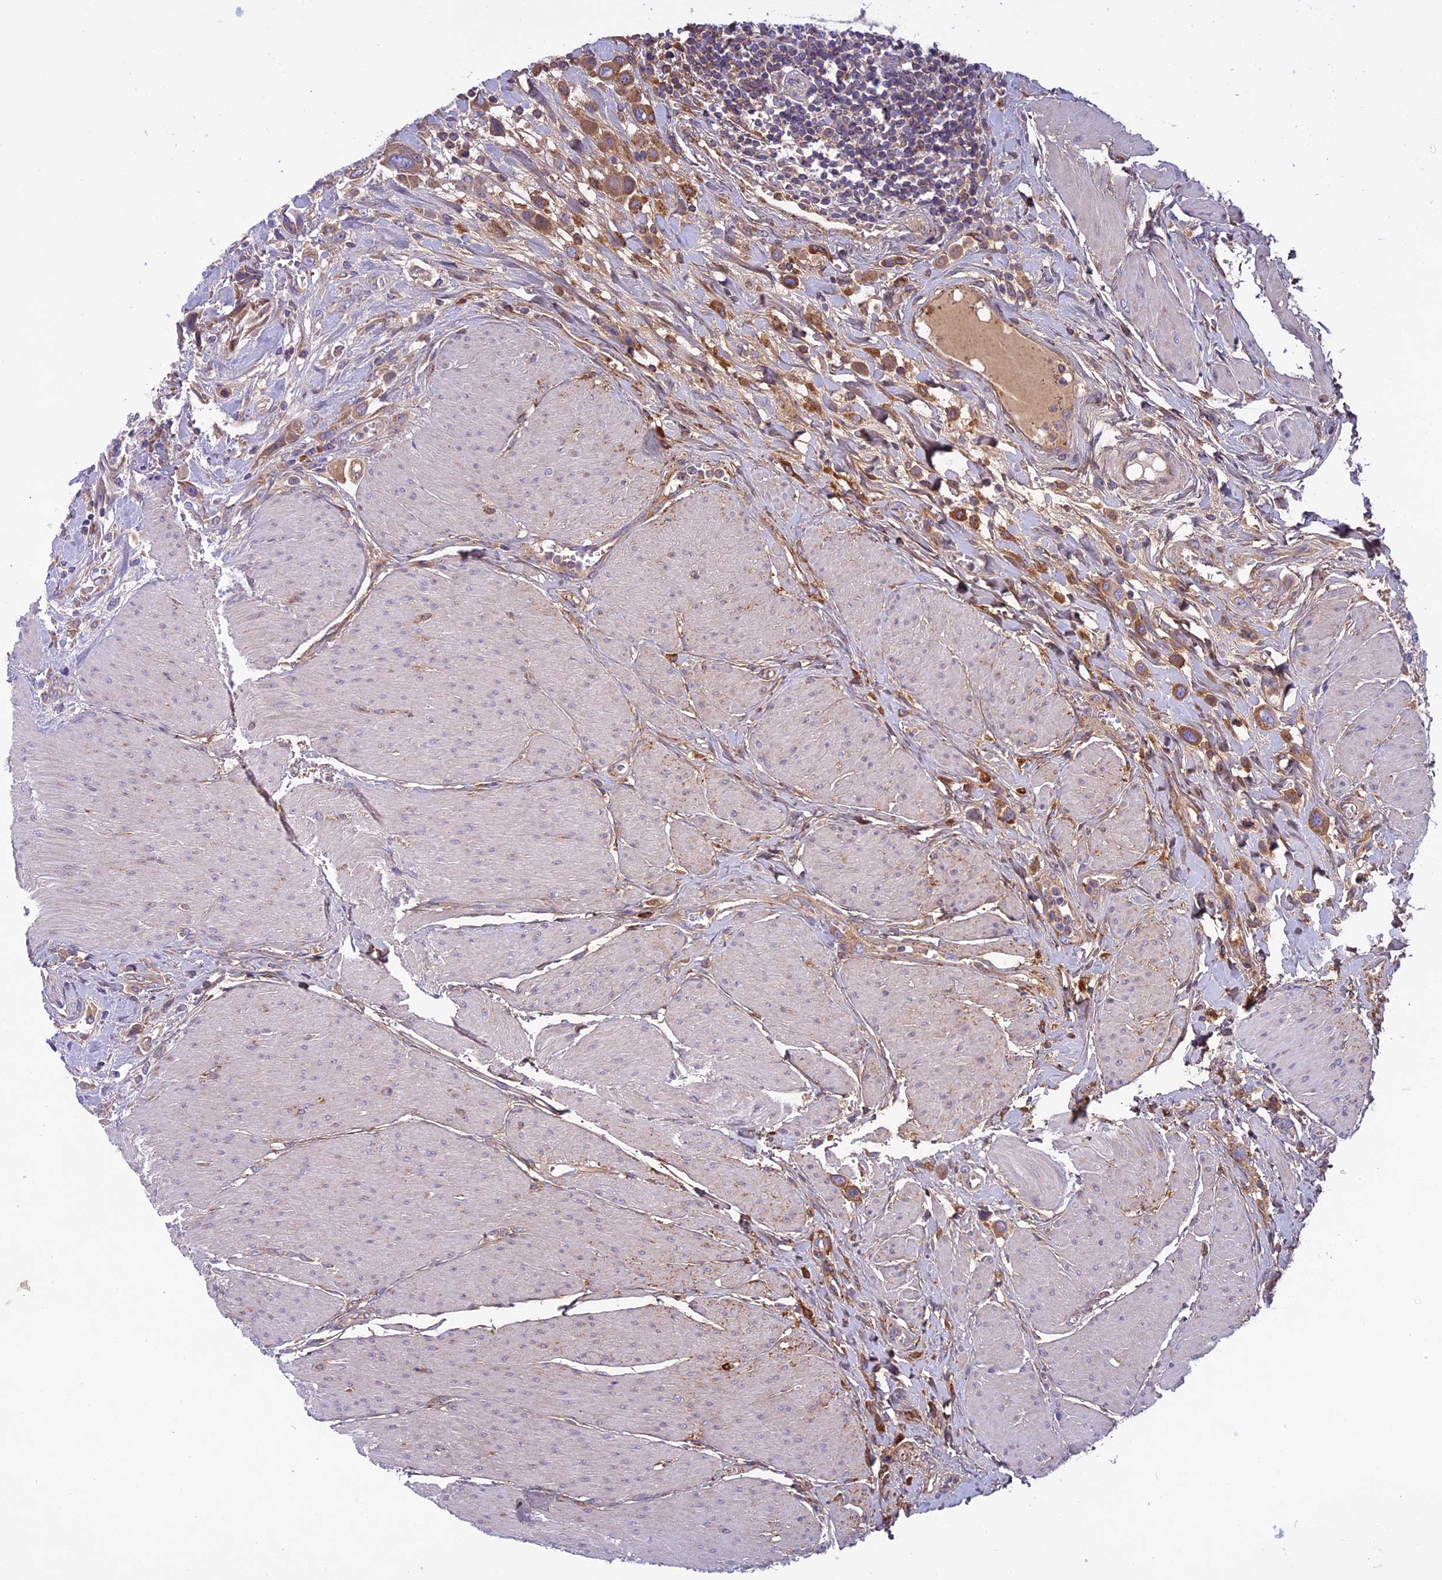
{"staining": {"intensity": "moderate", "quantity": ">75%", "location": "cytoplasmic/membranous"}, "tissue": "urothelial cancer", "cell_type": "Tumor cells", "image_type": "cancer", "snomed": [{"axis": "morphology", "description": "Urothelial carcinoma, High grade"}, {"axis": "topography", "description": "Urinary bladder"}], "caption": "Protein staining of urothelial carcinoma (high-grade) tissue reveals moderate cytoplasmic/membranous expression in about >75% of tumor cells. The staining is performed using DAB brown chromogen to label protein expression. The nuclei are counter-stained blue using hematoxylin.", "gene": "DCTN5", "patient": {"sex": "male", "age": 50}}